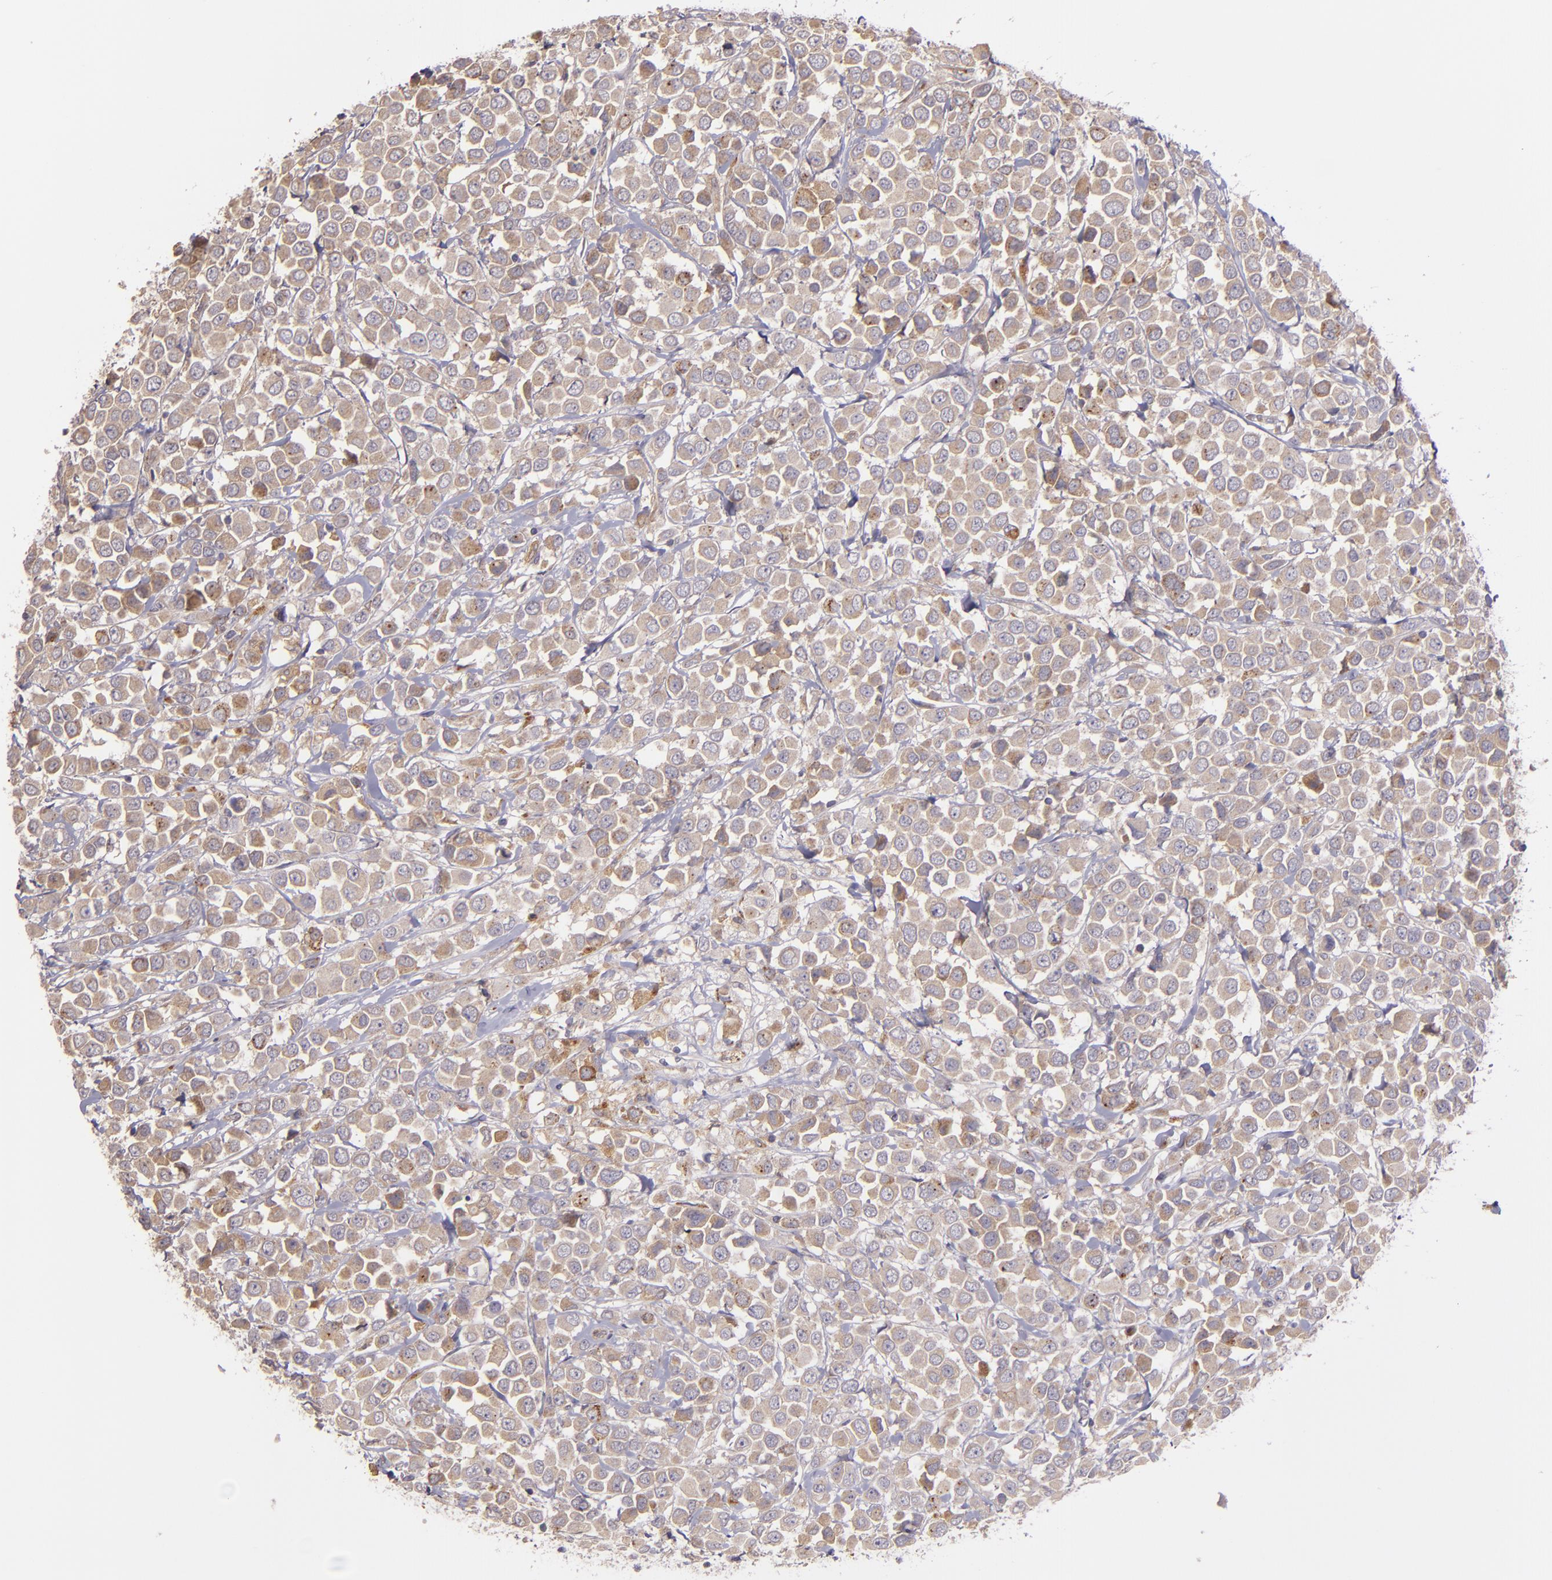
{"staining": {"intensity": "moderate", "quantity": ">75%", "location": "cytoplasmic/membranous"}, "tissue": "breast cancer", "cell_type": "Tumor cells", "image_type": "cancer", "snomed": [{"axis": "morphology", "description": "Duct carcinoma"}, {"axis": "topography", "description": "Breast"}], "caption": "An immunohistochemistry (IHC) photomicrograph of neoplastic tissue is shown. Protein staining in brown shows moderate cytoplasmic/membranous positivity in breast infiltrating ductal carcinoma within tumor cells.", "gene": "ECE1", "patient": {"sex": "female", "age": 61}}